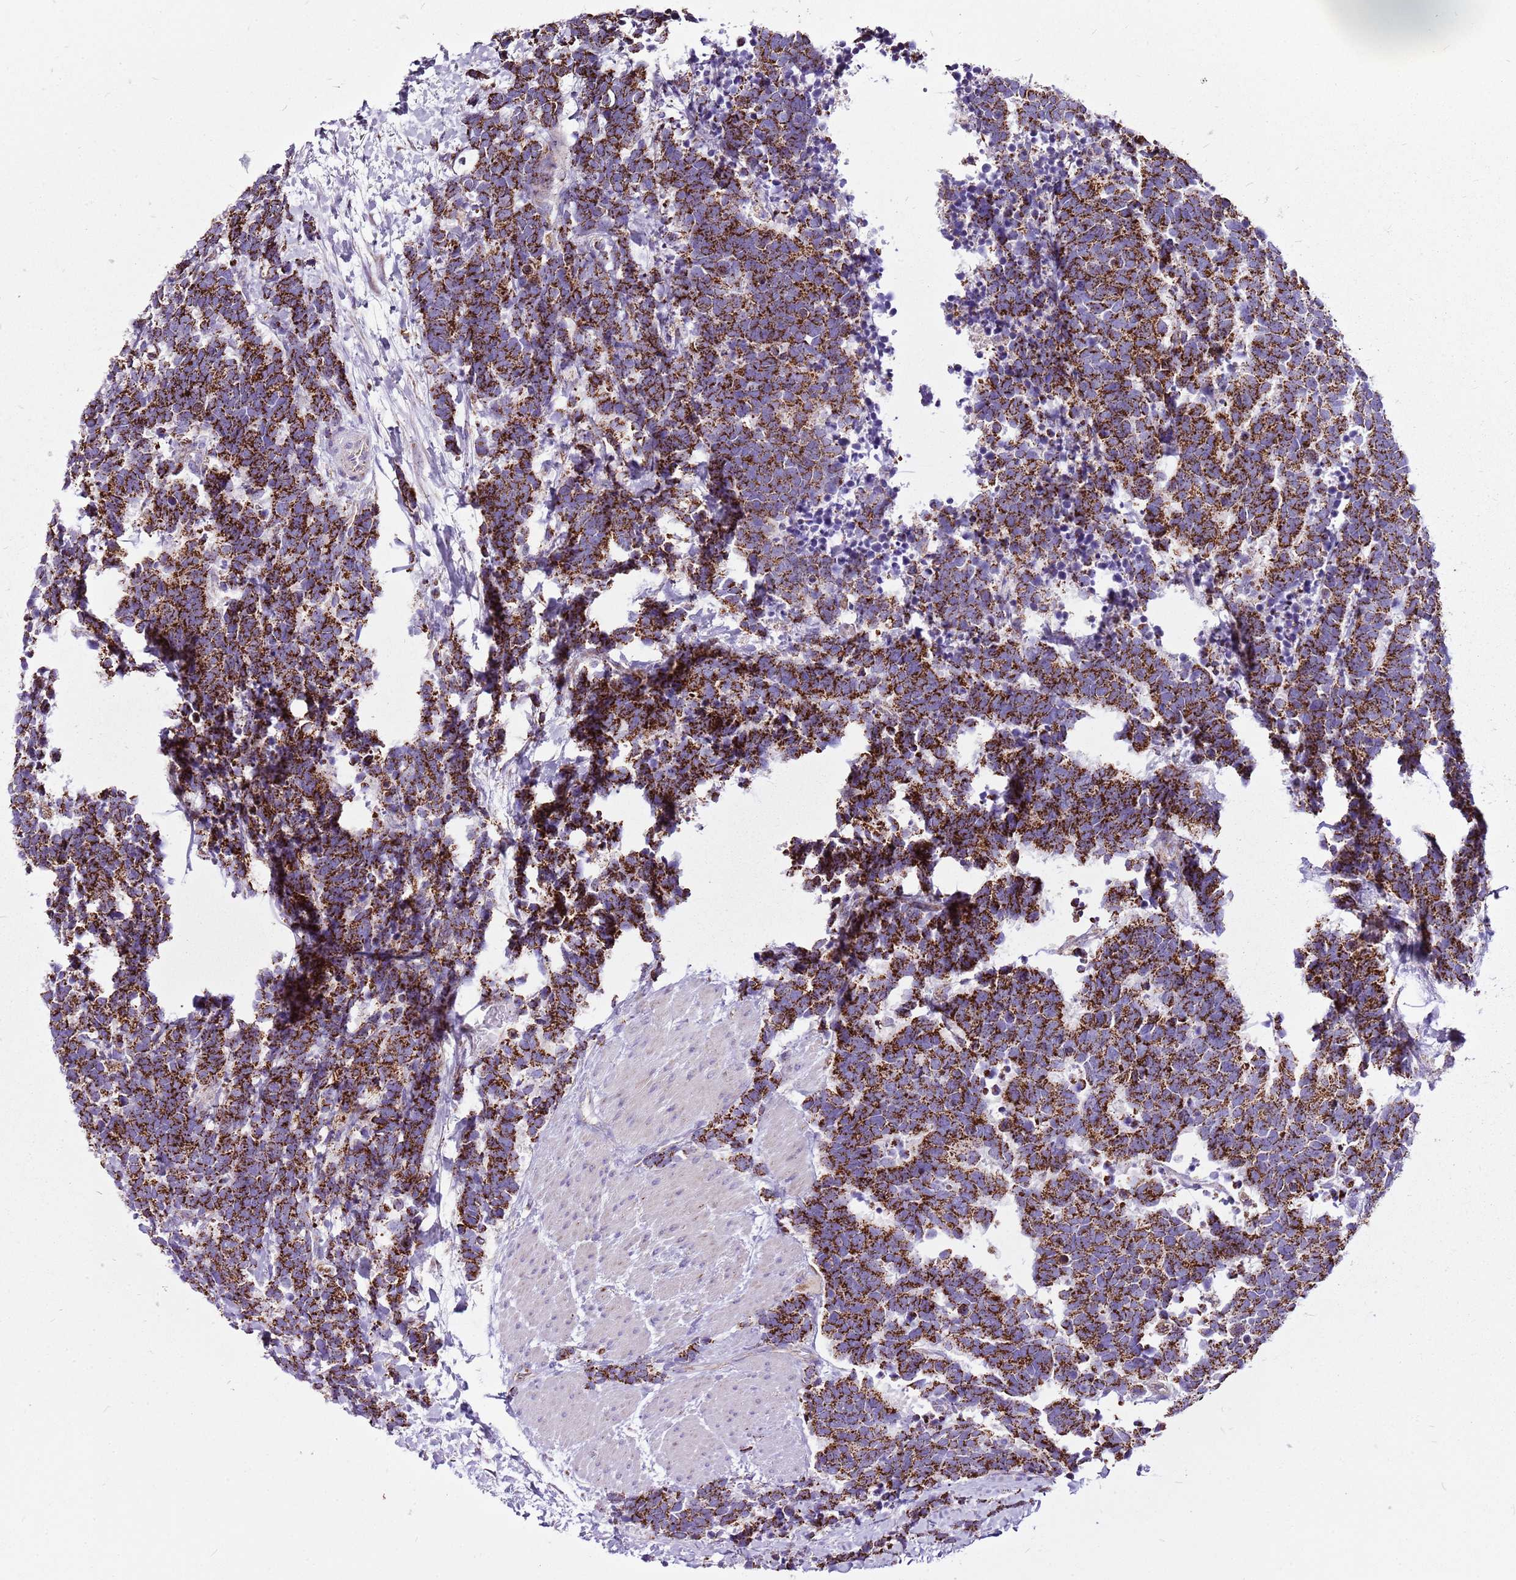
{"staining": {"intensity": "strong", "quantity": ">75%", "location": "cytoplasmic/membranous"}, "tissue": "carcinoid", "cell_type": "Tumor cells", "image_type": "cancer", "snomed": [{"axis": "morphology", "description": "Carcinoma, NOS"}, {"axis": "morphology", "description": "Carcinoid, malignant, NOS"}, {"axis": "topography", "description": "Prostate"}], "caption": "Immunohistochemical staining of carcinoid reveals high levels of strong cytoplasmic/membranous staining in about >75% of tumor cells. The staining was performed using DAB, with brown indicating positive protein expression. Nuclei are stained blue with hematoxylin.", "gene": "GCDH", "patient": {"sex": "male", "age": 57}}